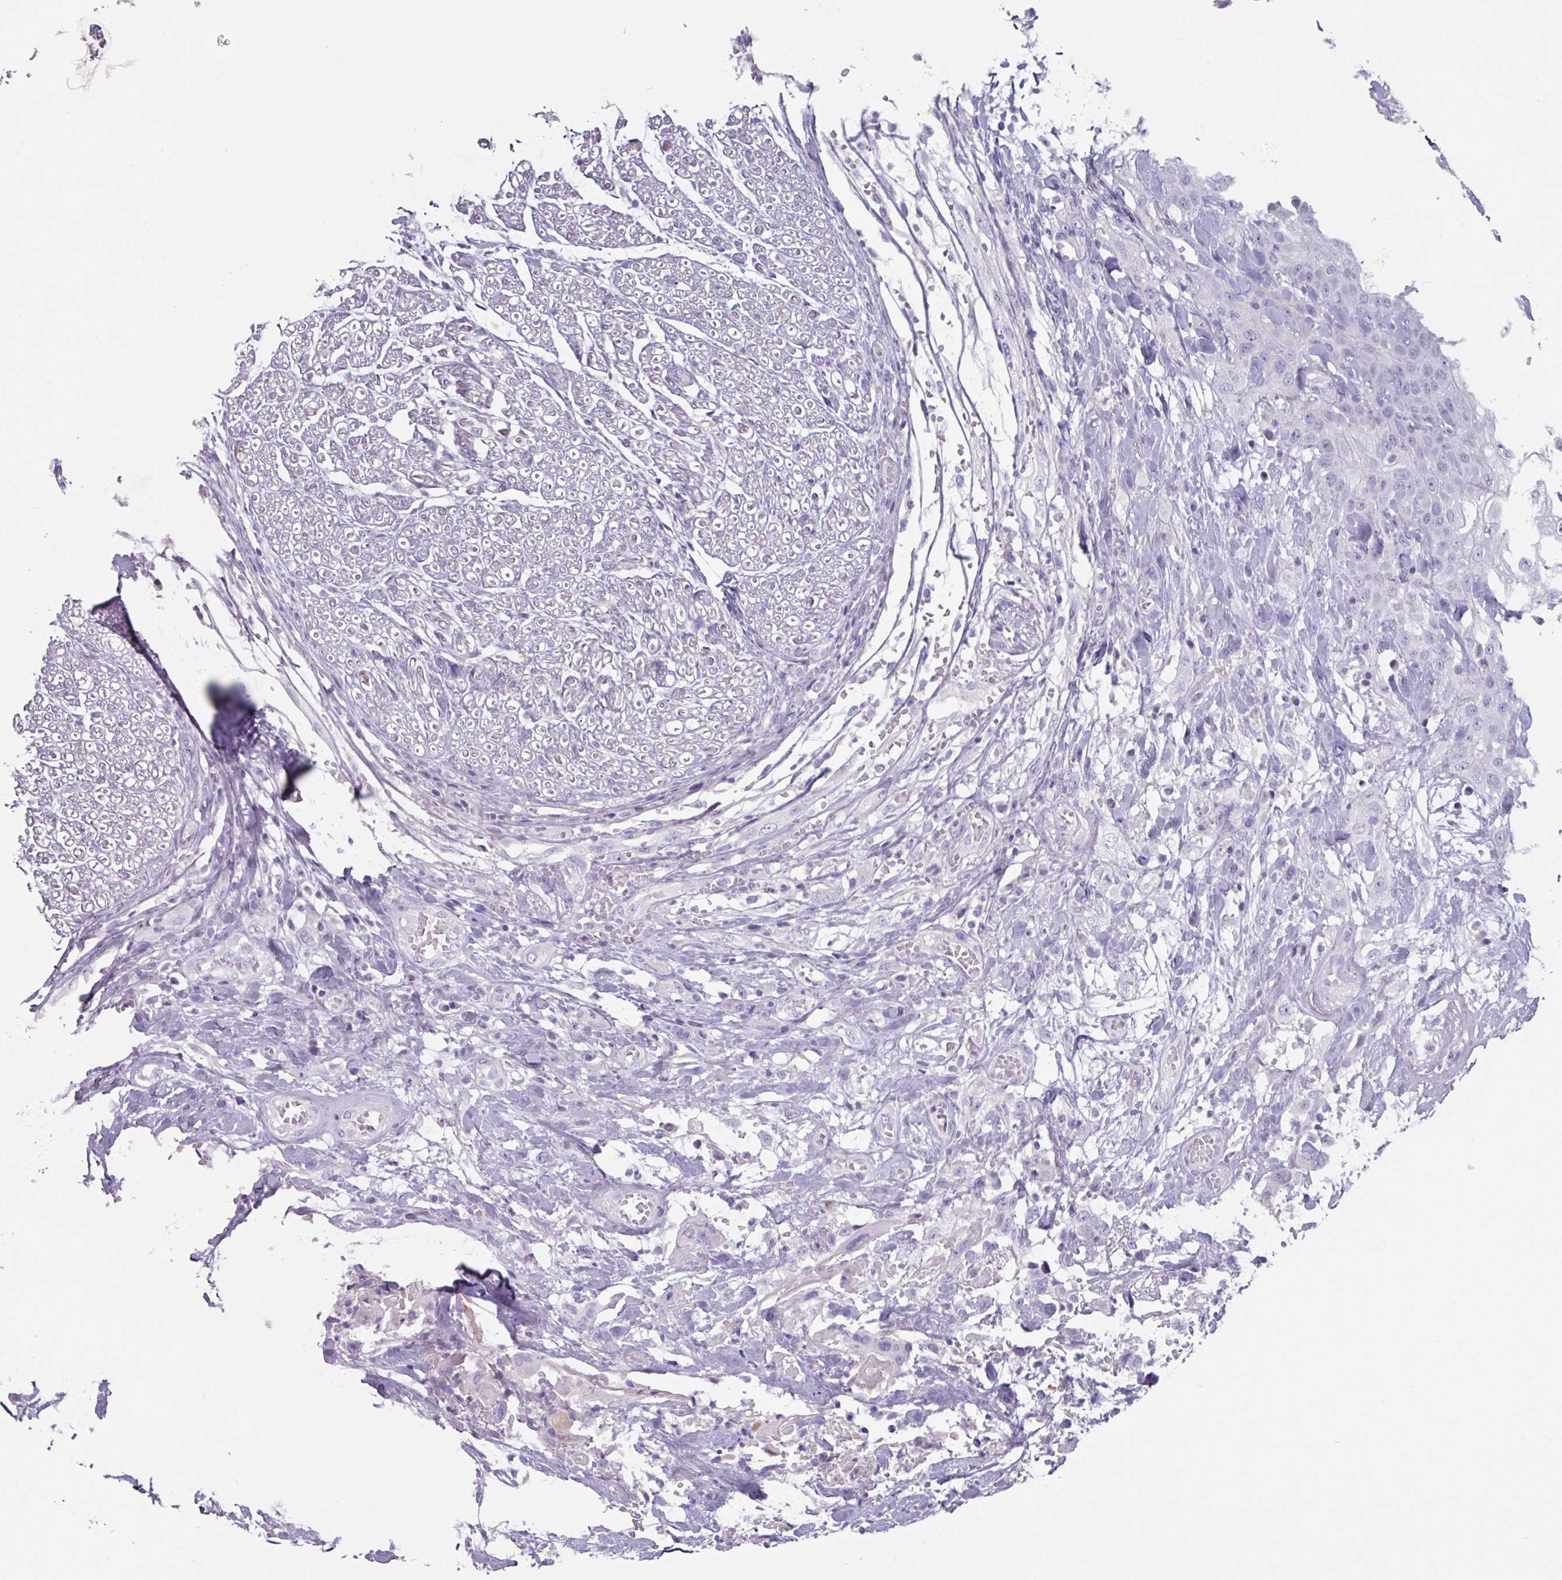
{"staining": {"intensity": "negative", "quantity": "none", "location": "none"}, "tissue": "head and neck cancer", "cell_type": "Tumor cells", "image_type": "cancer", "snomed": [{"axis": "morphology", "description": "Squamous cell carcinoma, NOS"}, {"axis": "topography", "description": "Head-Neck"}], "caption": "High power microscopy micrograph of an IHC histopathology image of head and neck cancer (squamous cell carcinoma), revealing no significant positivity in tumor cells.", "gene": "OR2T10", "patient": {"sex": "female", "age": 43}}